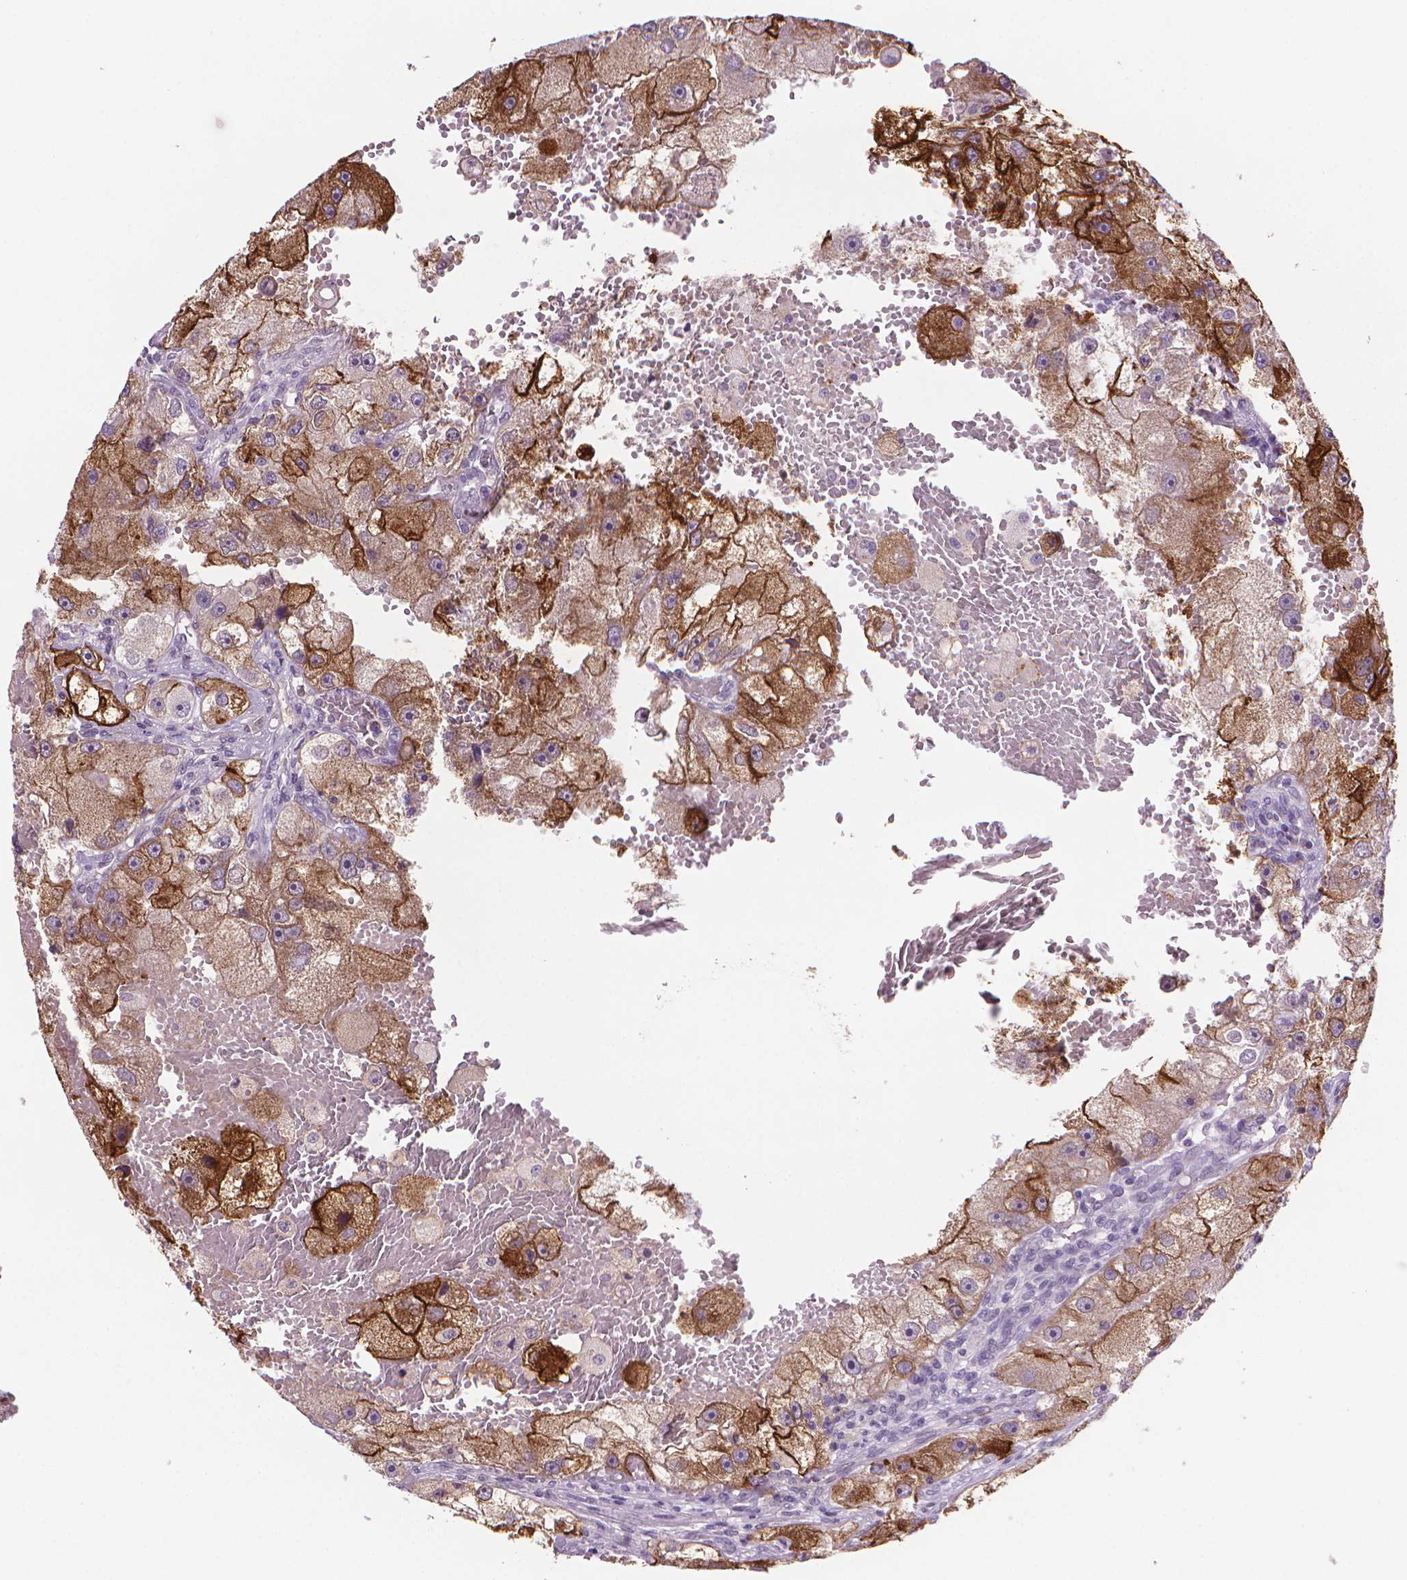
{"staining": {"intensity": "strong", "quantity": "25%-75%", "location": "cytoplasmic/membranous"}, "tissue": "renal cancer", "cell_type": "Tumor cells", "image_type": "cancer", "snomed": [{"axis": "morphology", "description": "Adenocarcinoma, NOS"}, {"axis": "topography", "description": "Kidney"}], "caption": "High-magnification brightfield microscopy of renal adenocarcinoma stained with DAB (3,3'-diaminobenzidine) (brown) and counterstained with hematoxylin (blue). tumor cells exhibit strong cytoplasmic/membranous staining is seen in about25%-75% of cells.", "gene": "MUC1", "patient": {"sex": "male", "age": 63}}